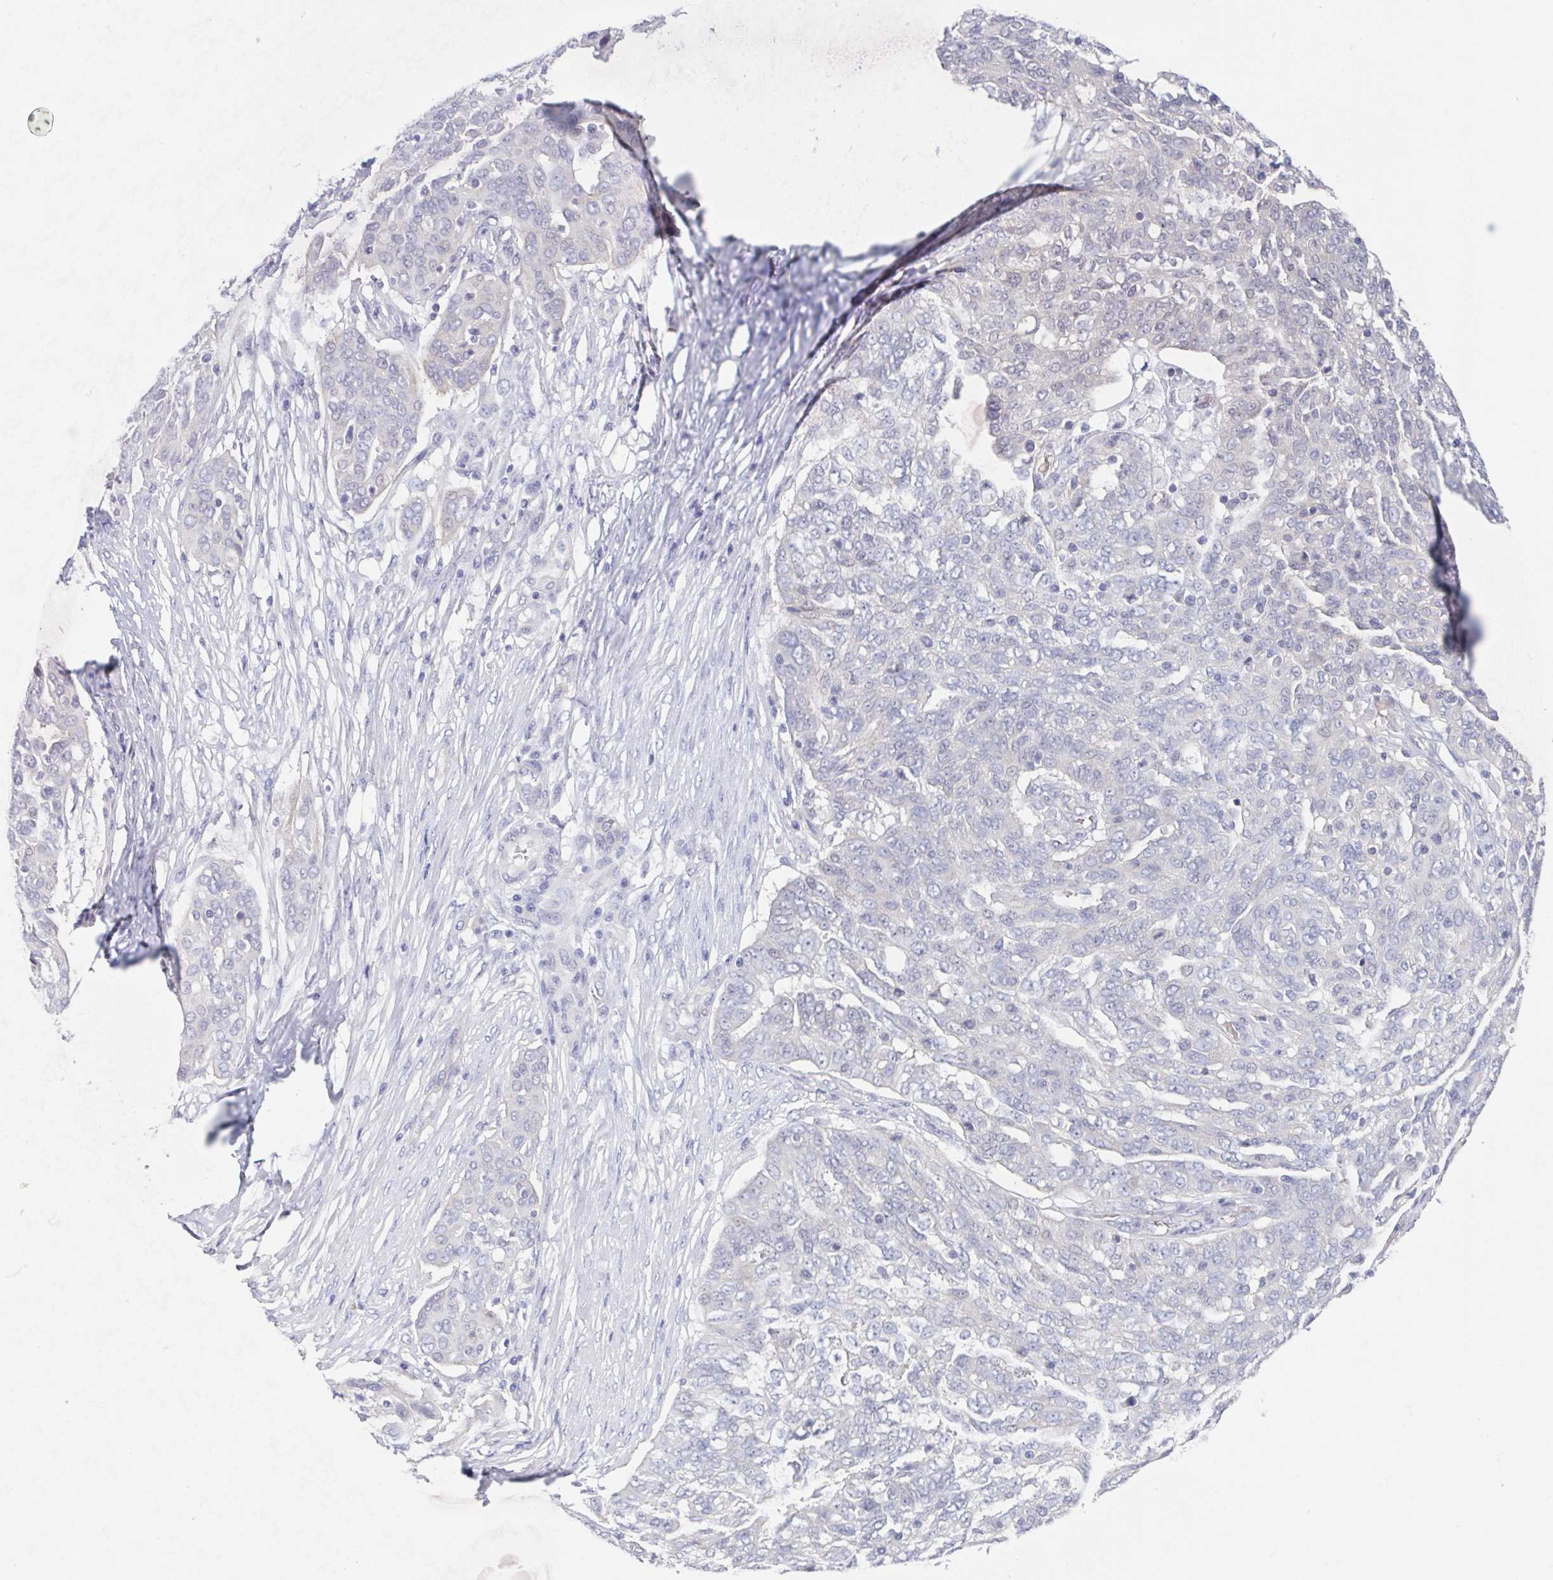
{"staining": {"intensity": "negative", "quantity": "none", "location": "none"}, "tissue": "ovarian cancer", "cell_type": "Tumor cells", "image_type": "cancer", "snomed": [{"axis": "morphology", "description": "Cystadenocarcinoma, serous, NOS"}, {"axis": "topography", "description": "Ovary"}], "caption": "This is a micrograph of immunohistochemistry staining of ovarian cancer, which shows no expression in tumor cells. Brightfield microscopy of immunohistochemistry (IHC) stained with DAB (3,3'-diaminobenzidine) (brown) and hematoxylin (blue), captured at high magnification.", "gene": "TEX12", "patient": {"sex": "female", "age": 67}}